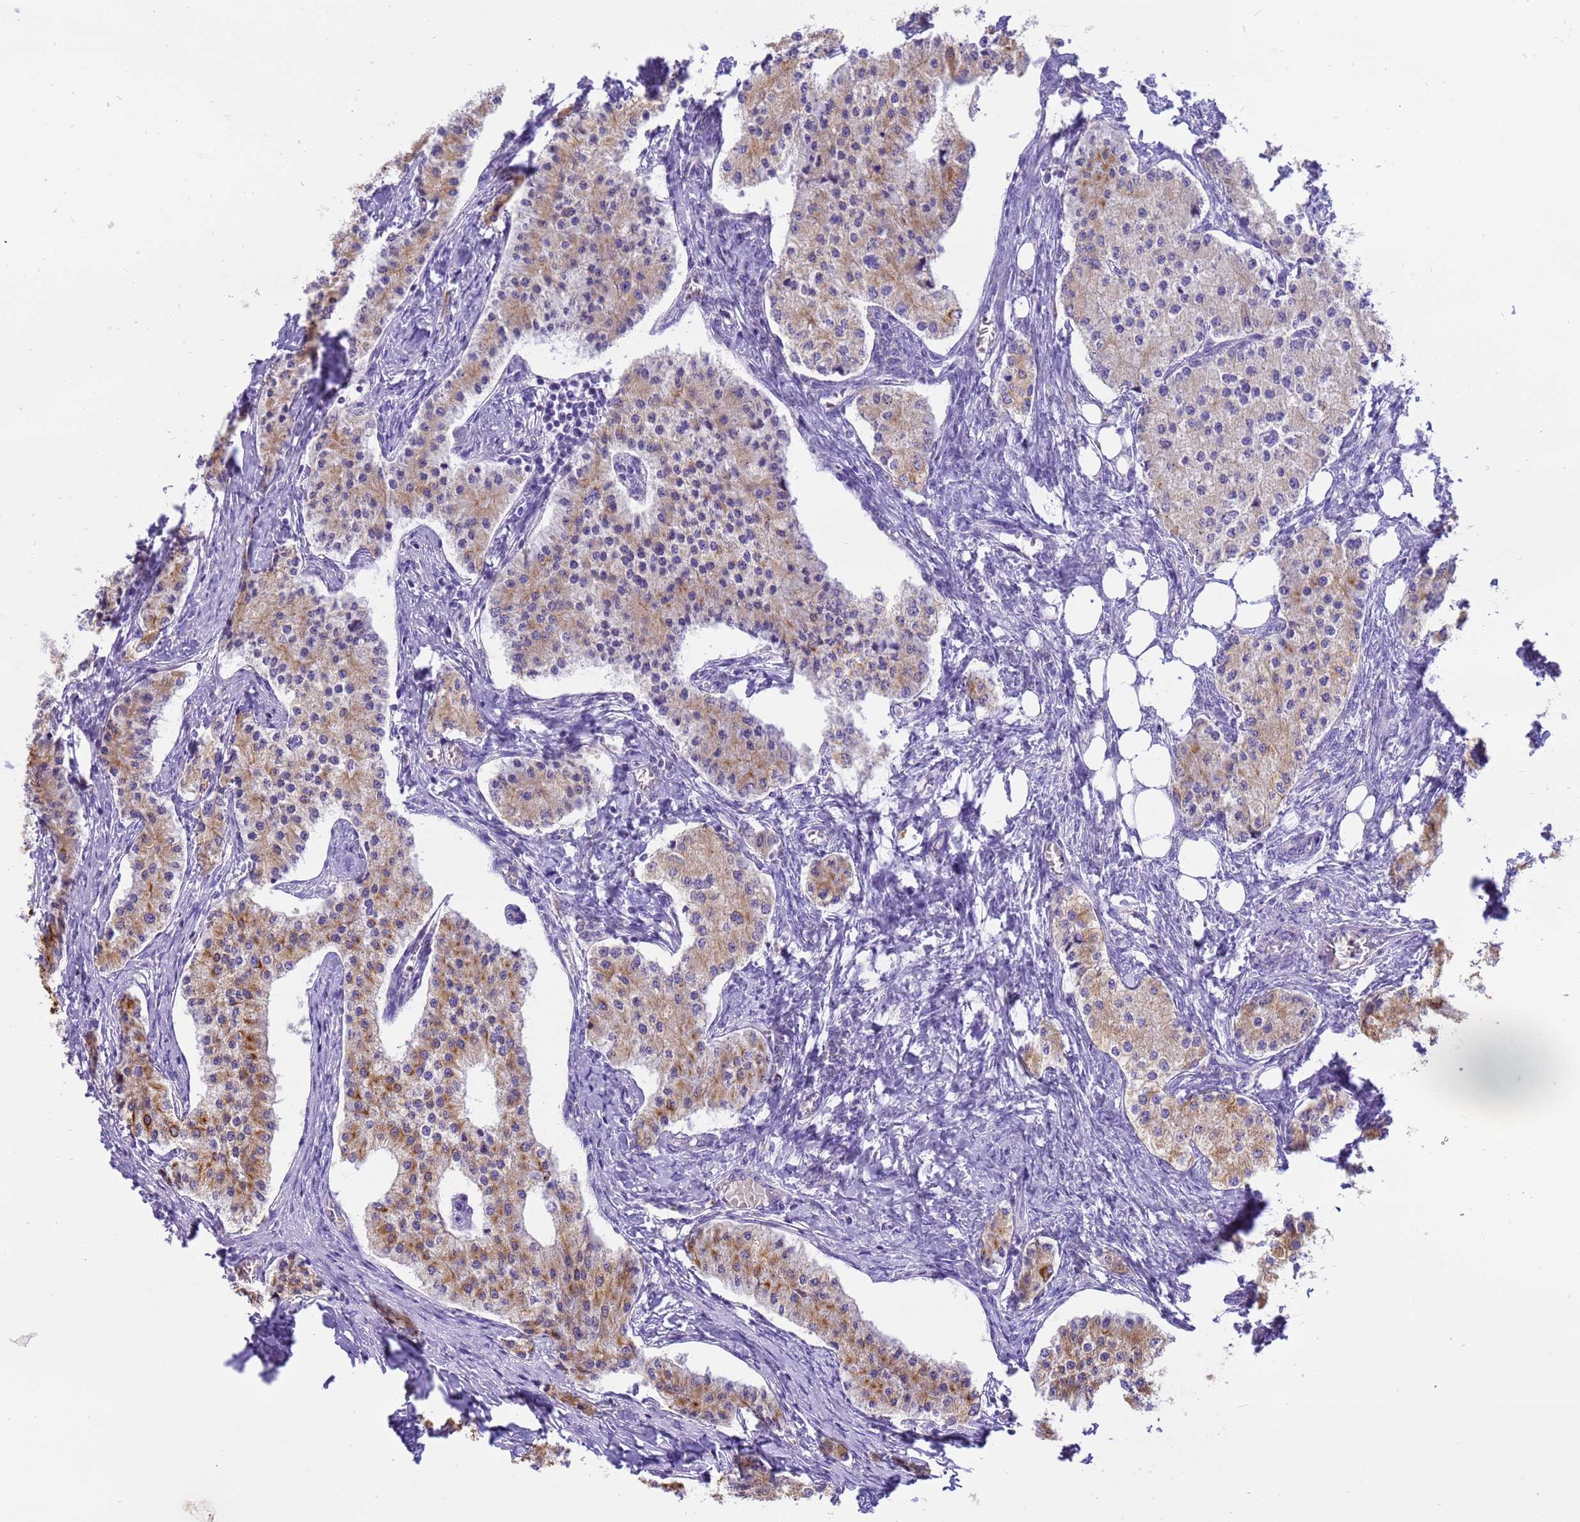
{"staining": {"intensity": "moderate", "quantity": ">75%", "location": "cytoplasmic/membranous"}, "tissue": "carcinoid", "cell_type": "Tumor cells", "image_type": "cancer", "snomed": [{"axis": "morphology", "description": "Carcinoid, malignant, NOS"}, {"axis": "topography", "description": "Colon"}], "caption": "Carcinoid stained with DAB (3,3'-diaminobenzidine) immunohistochemistry shows medium levels of moderate cytoplasmic/membranous expression in about >75% of tumor cells. (brown staining indicates protein expression, while blue staining denotes nuclei).", "gene": "PIEZO2", "patient": {"sex": "female", "age": 52}}